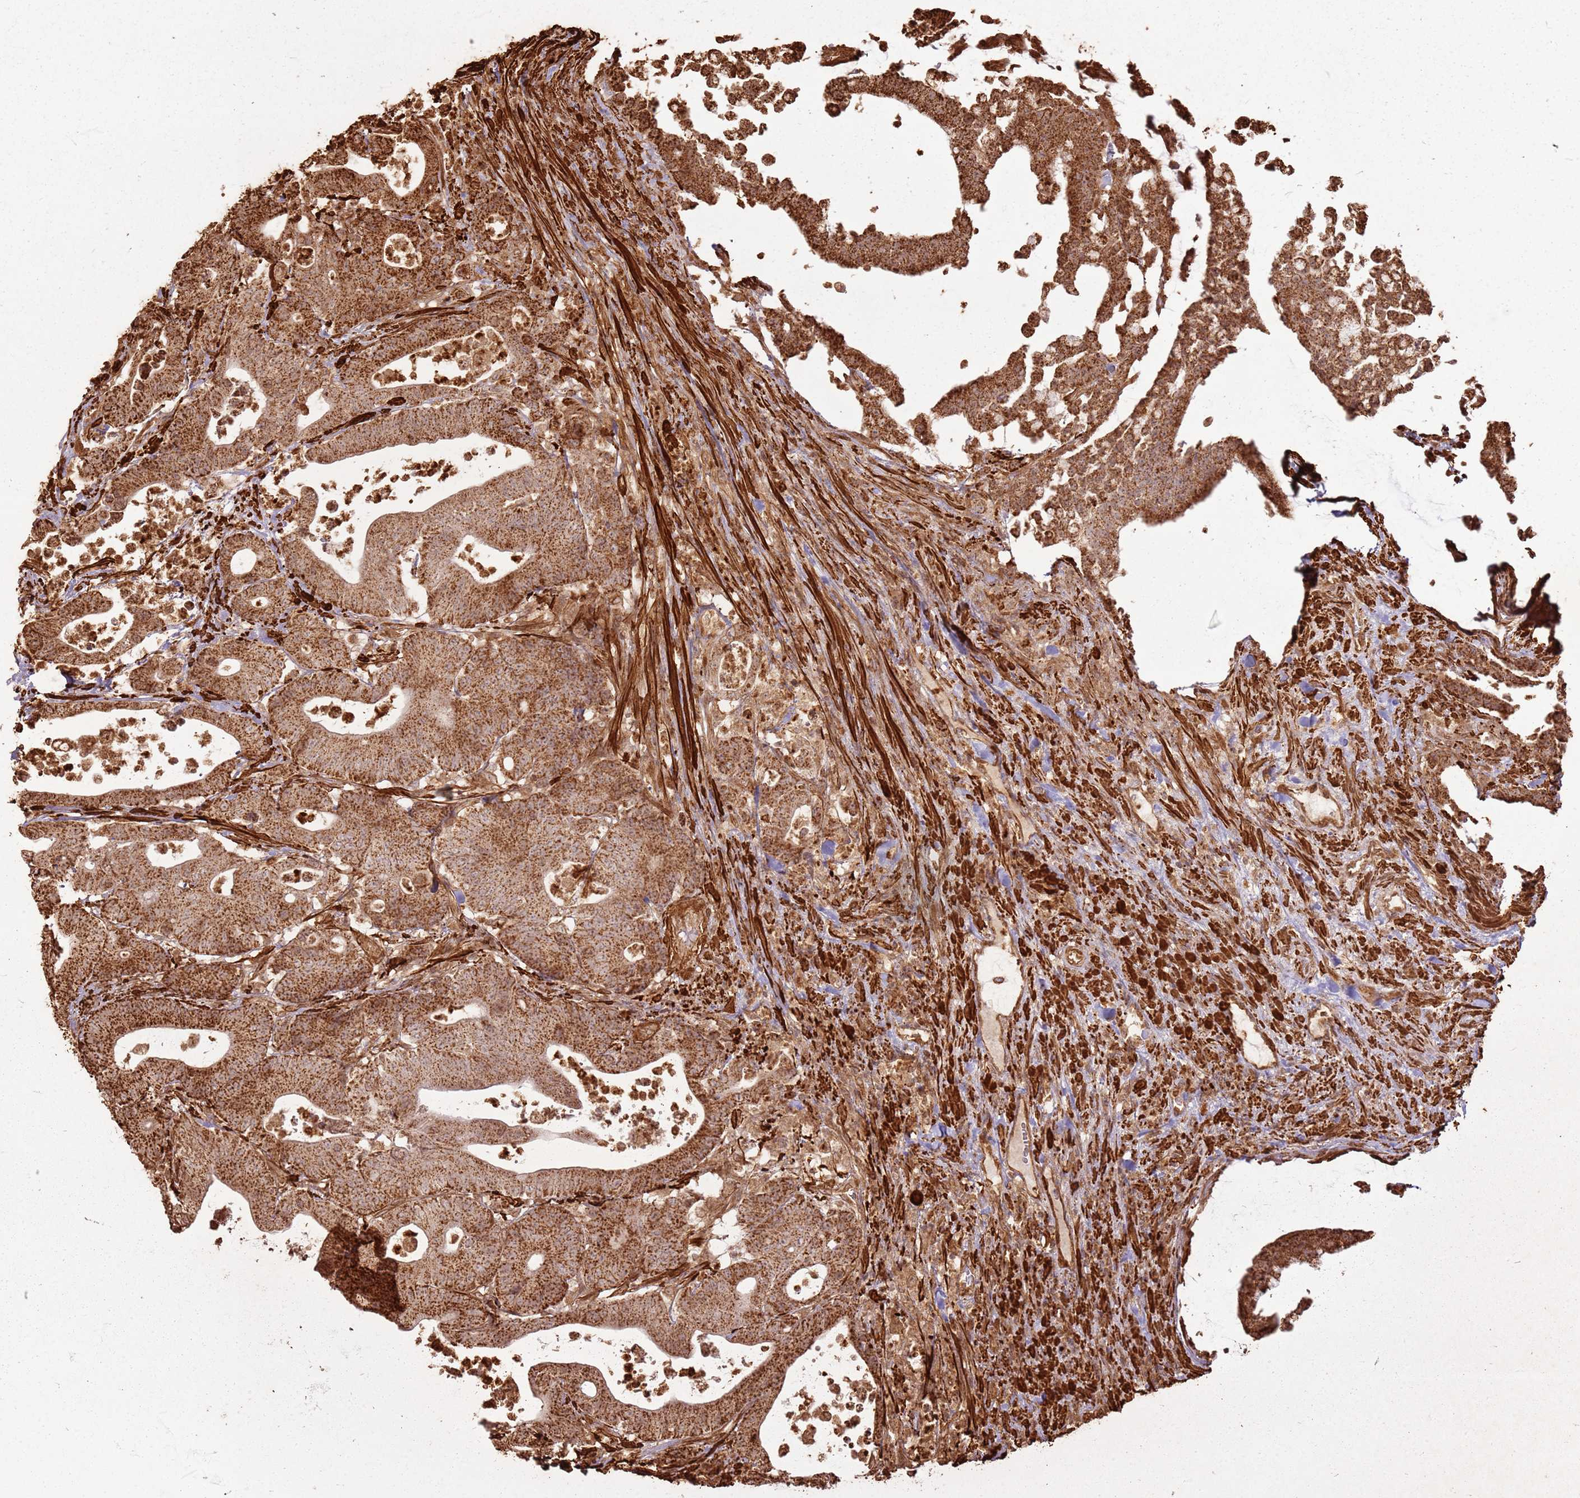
{"staining": {"intensity": "strong", "quantity": ">75%", "location": "cytoplasmic/membranous"}, "tissue": "colorectal cancer", "cell_type": "Tumor cells", "image_type": "cancer", "snomed": [{"axis": "morphology", "description": "Adenocarcinoma, NOS"}, {"axis": "topography", "description": "Colon"}], "caption": "A brown stain highlights strong cytoplasmic/membranous positivity of a protein in colorectal cancer tumor cells.", "gene": "DDX59", "patient": {"sex": "female", "age": 84}}